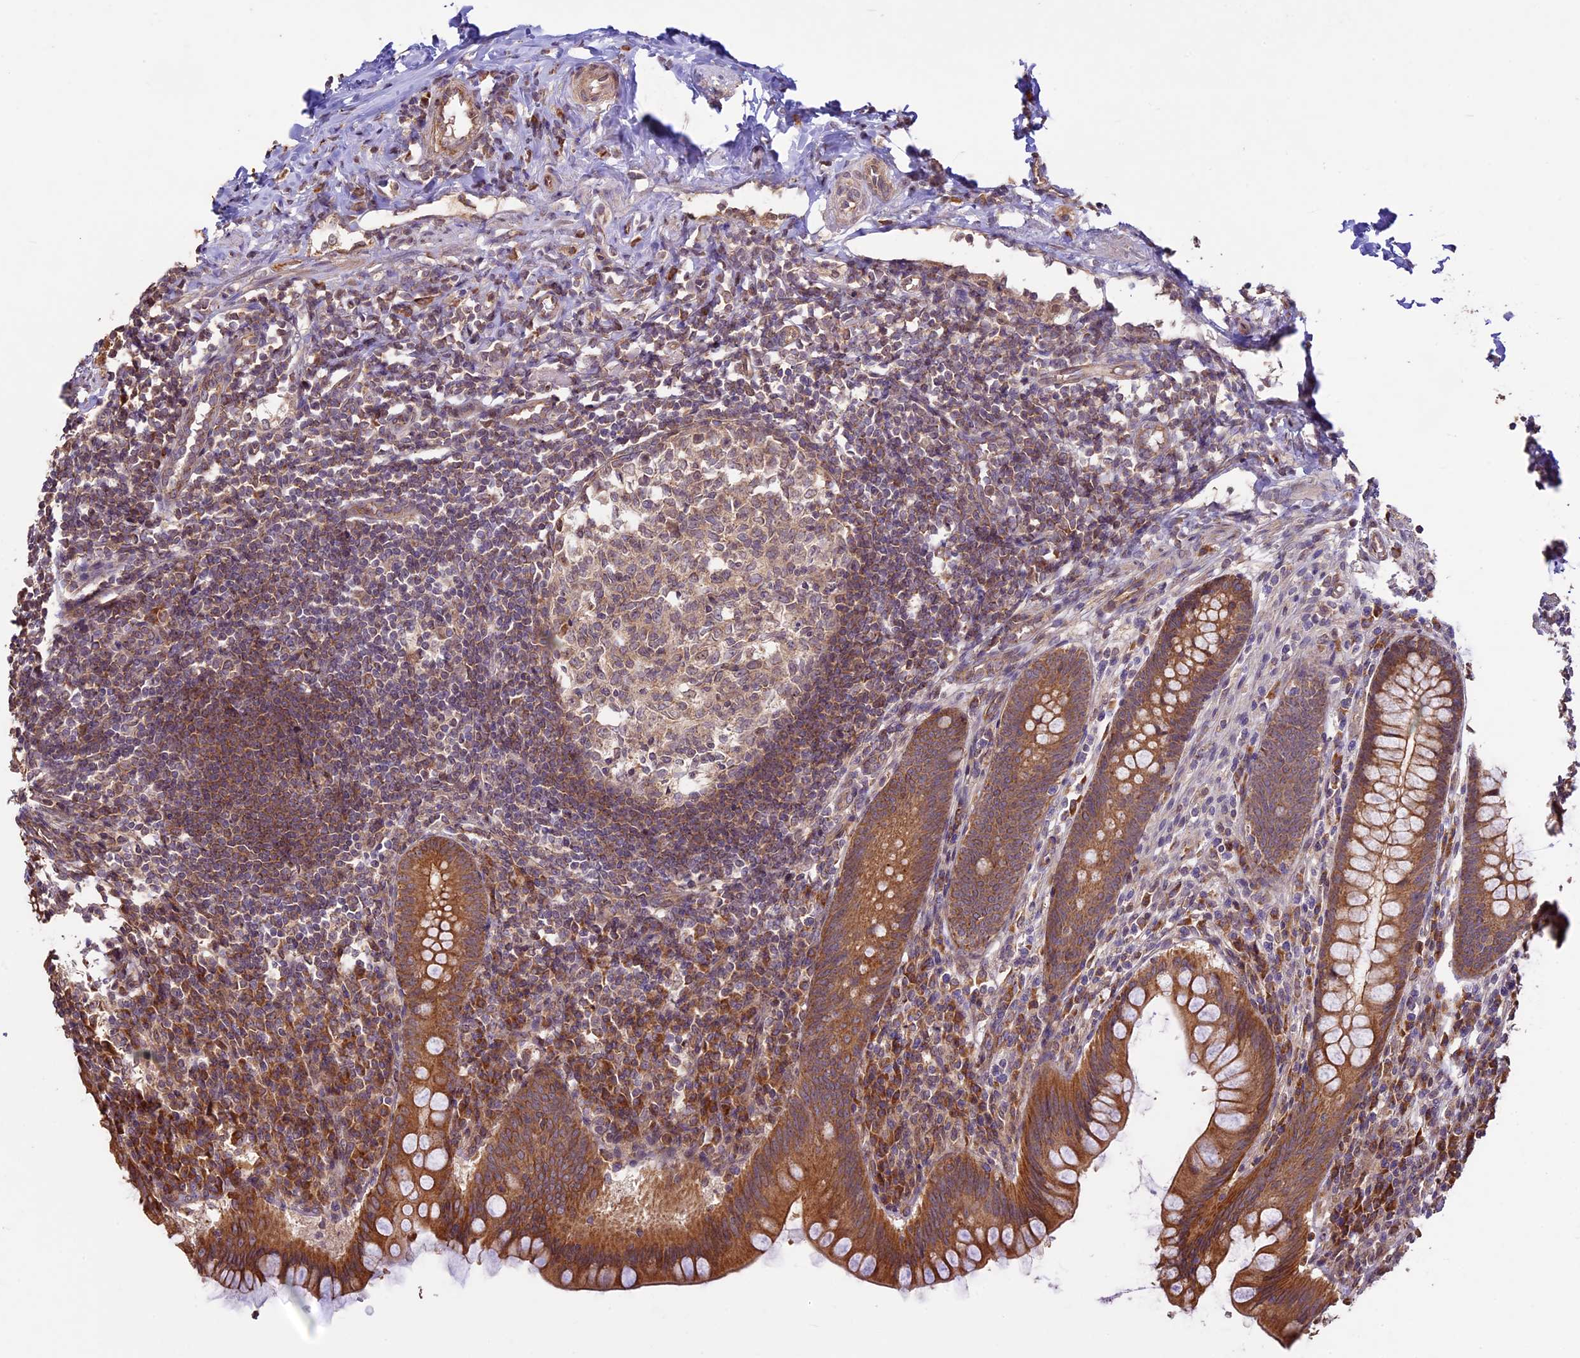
{"staining": {"intensity": "strong", "quantity": ">75%", "location": "cytoplasmic/membranous"}, "tissue": "appendix", "cell_type": "Glandular cells", "image_type": "normal", "snomed": [{"axis": "morphology", "description": "Normal tissue, NOS"}, {"axis": "topography", "description": "Appendix"}], "caption": "Protein staining exhibits strong cytoplasmic/membranous staining in about >75% of glandular cells in benign appendix.", "gene": "BCAS4", "patient": {"sex": "female", "age": 33}}